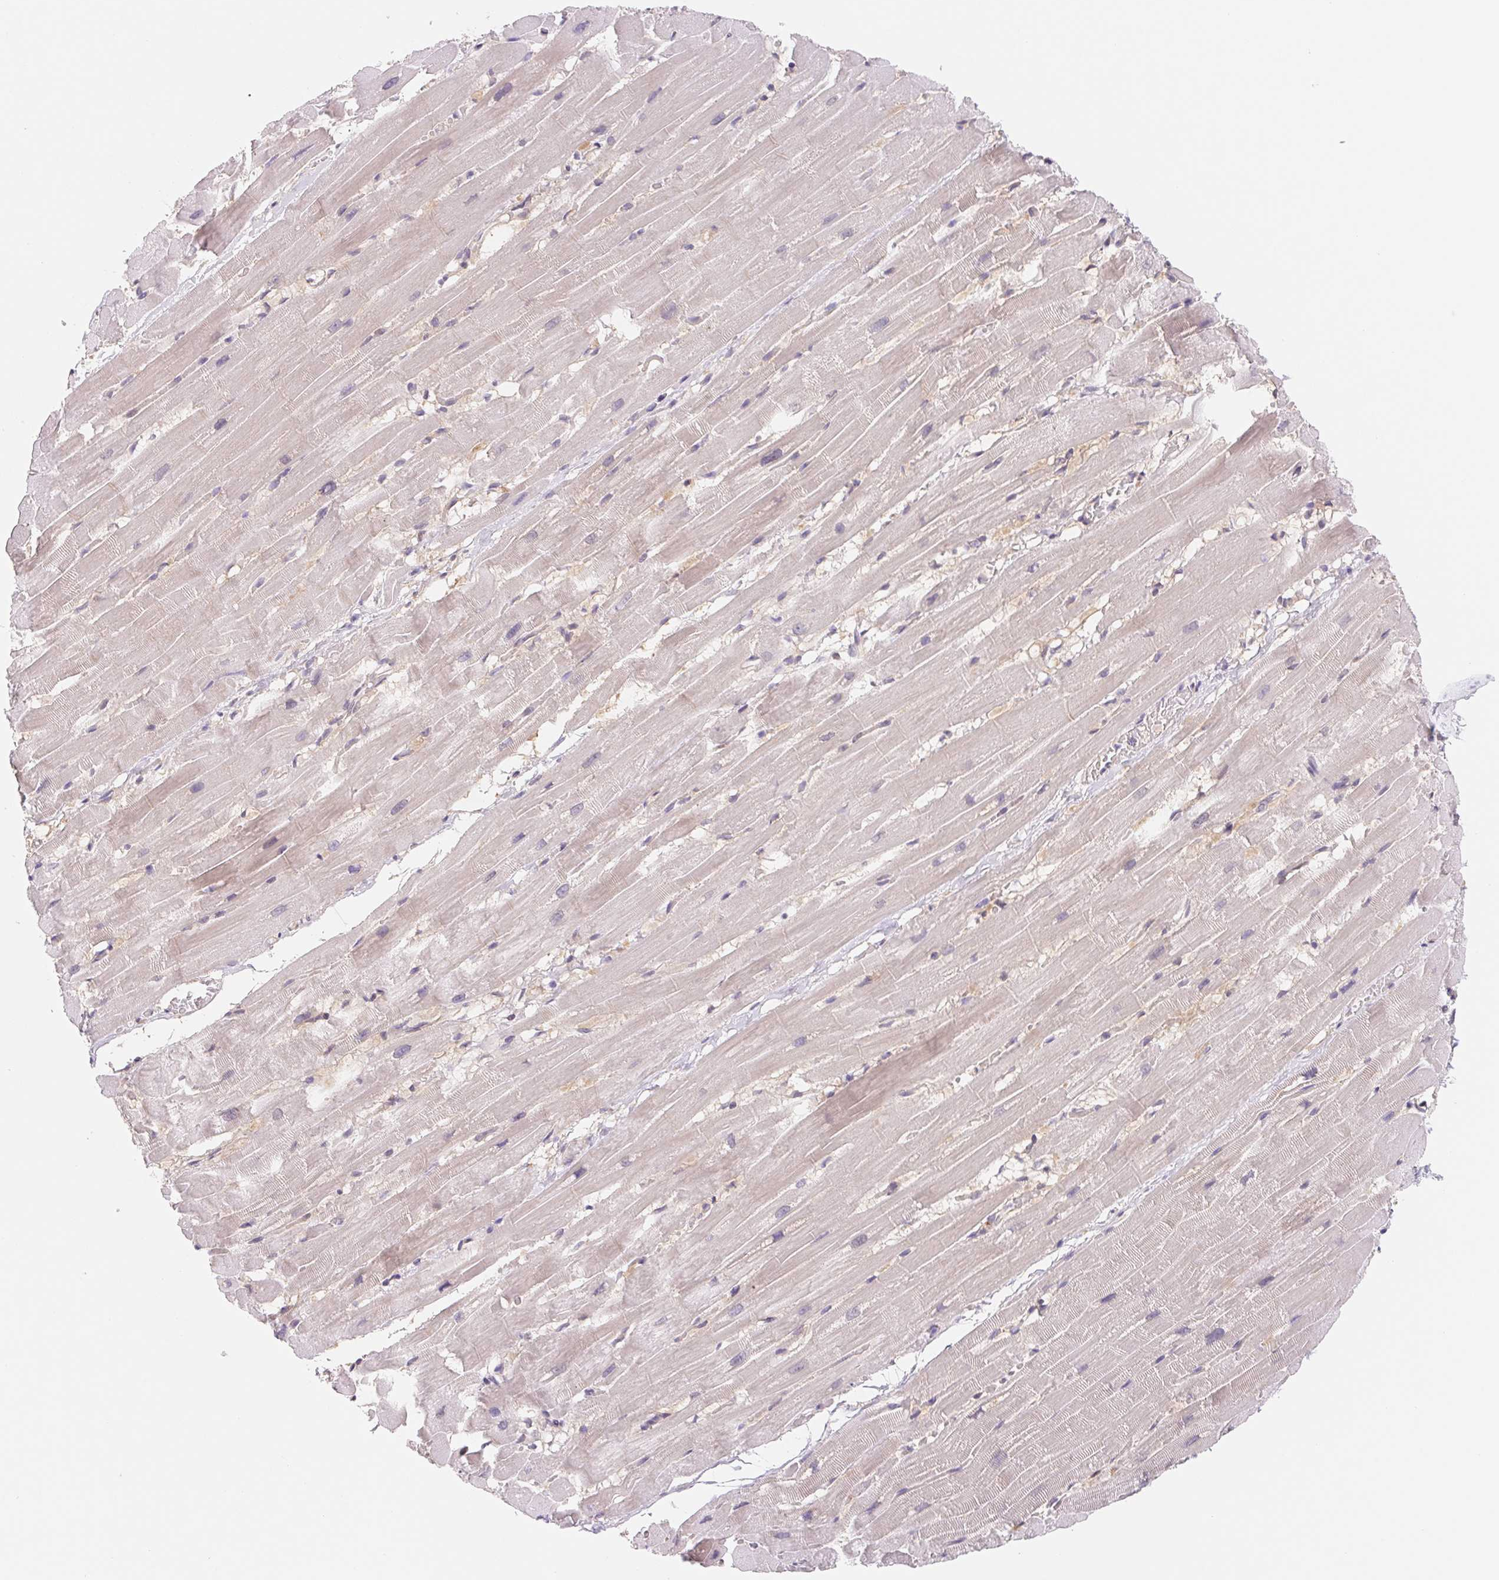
{"staining": {"intensity": "weak", "quantity": "<25%", "location": "cytoplasmic/membranous"}, "tissue": "heart muscle", "cell_type": "Cardiomyocytes", "image_type": "normal", "snomed": [{"axis": "morphology", "description": "Normal tissue, NOS"}, {"axis": "topography", "description": "Heart"}], "caption": "IHC image of benign heart muscle: human heart muscle stained with DAB (3,3'-diaminobenzidine) displays no significant protein positivity in cardiomyocytes.", "gene": "CTNND2", "patient": {"sex": "male", "age": 37}}